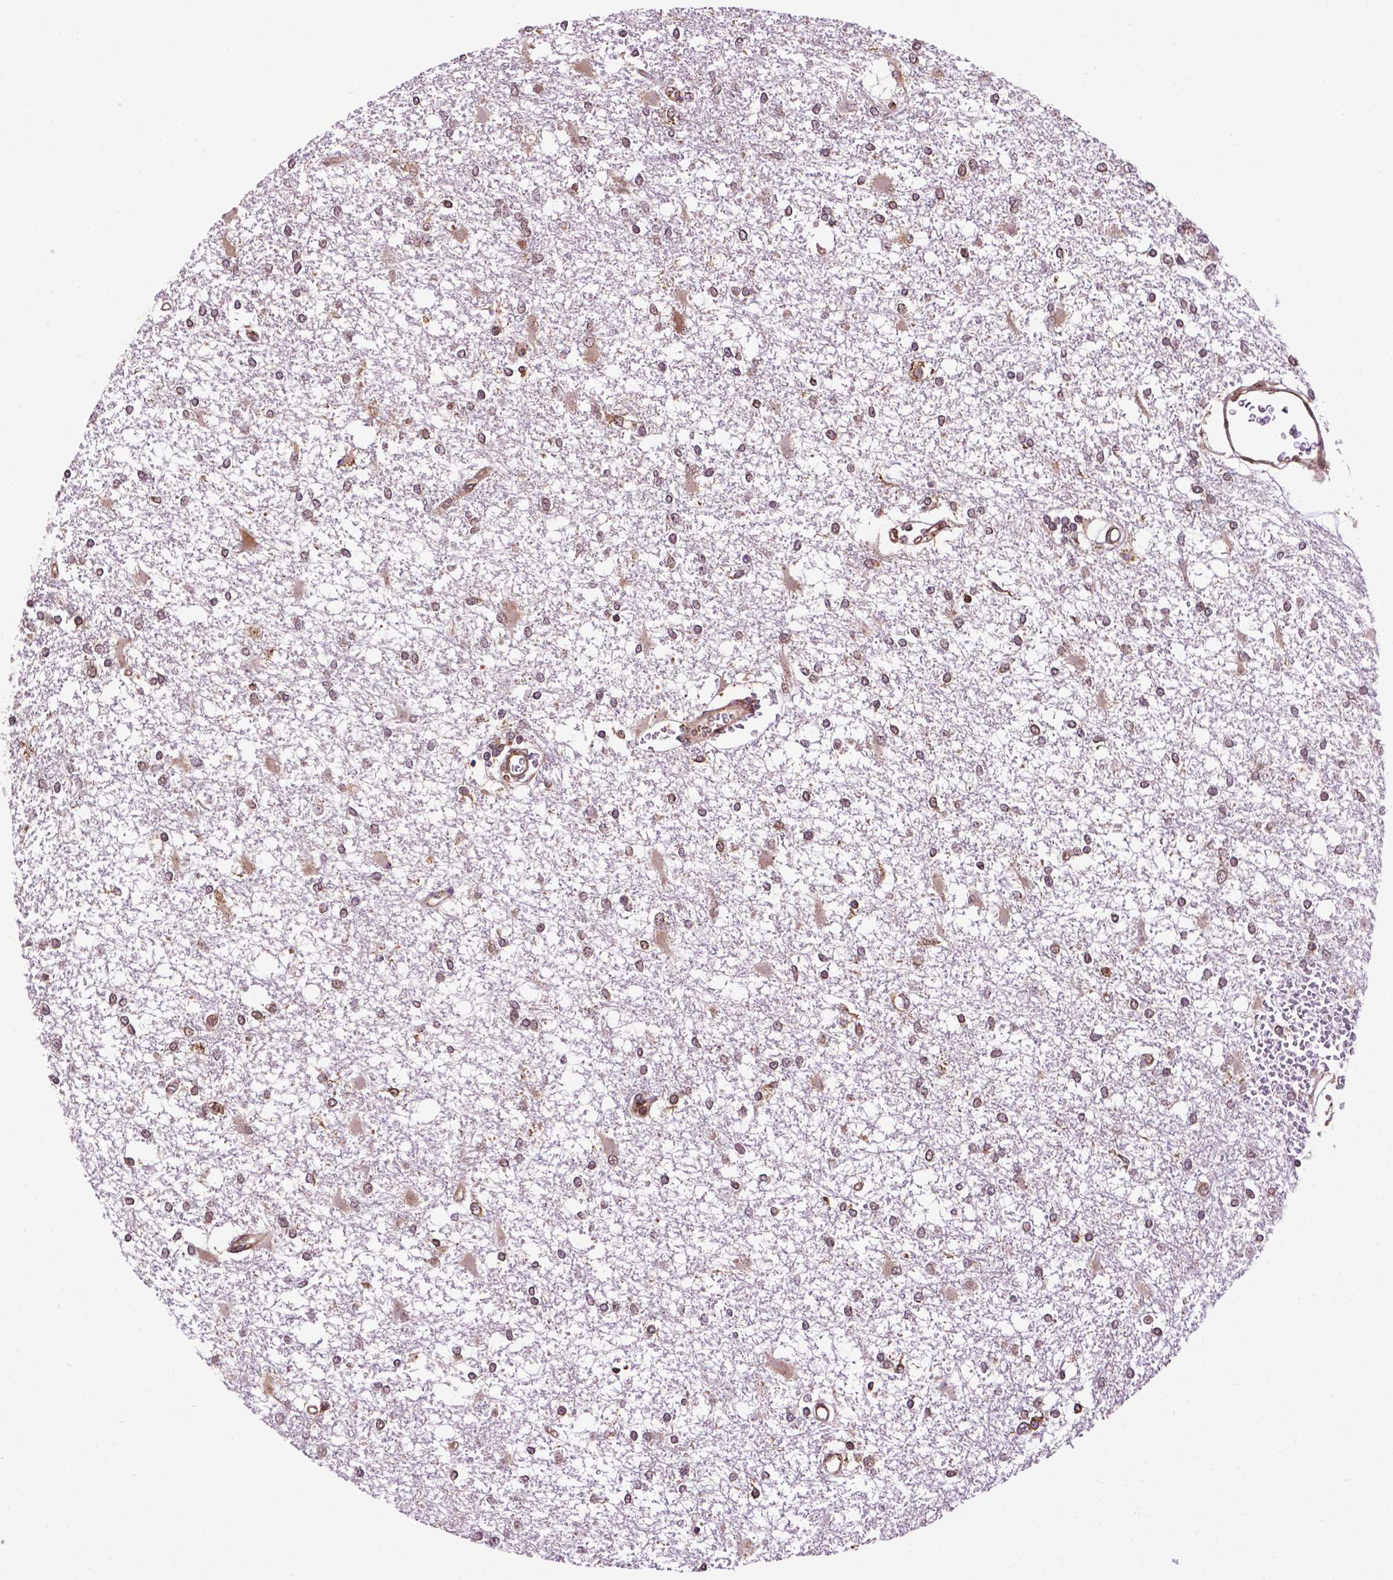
{"staining": {"intensity": "weak", "quantity": ">75%", "location": "cytoplasmic/membranous"}, "tissue": "glioma", "cell_type": "Tumor cells", "image_type": "cancer", "snomed": [{"axis": "morphology", "description": "Glioma, malignant, High grade"}, {"axis": "topography", "description": "Cerebral cortex"}], "caption": "Immunohistochemical staining of malignant glioma (high-grade) shows low levels of weak cytoplasmic/membranous protein staining in about >75% of tumor cells. (DAB IHC with brightfield microscopy, high magnification).", "gene": "GANAB", "patient": {"sex": "male", "age": 79}}